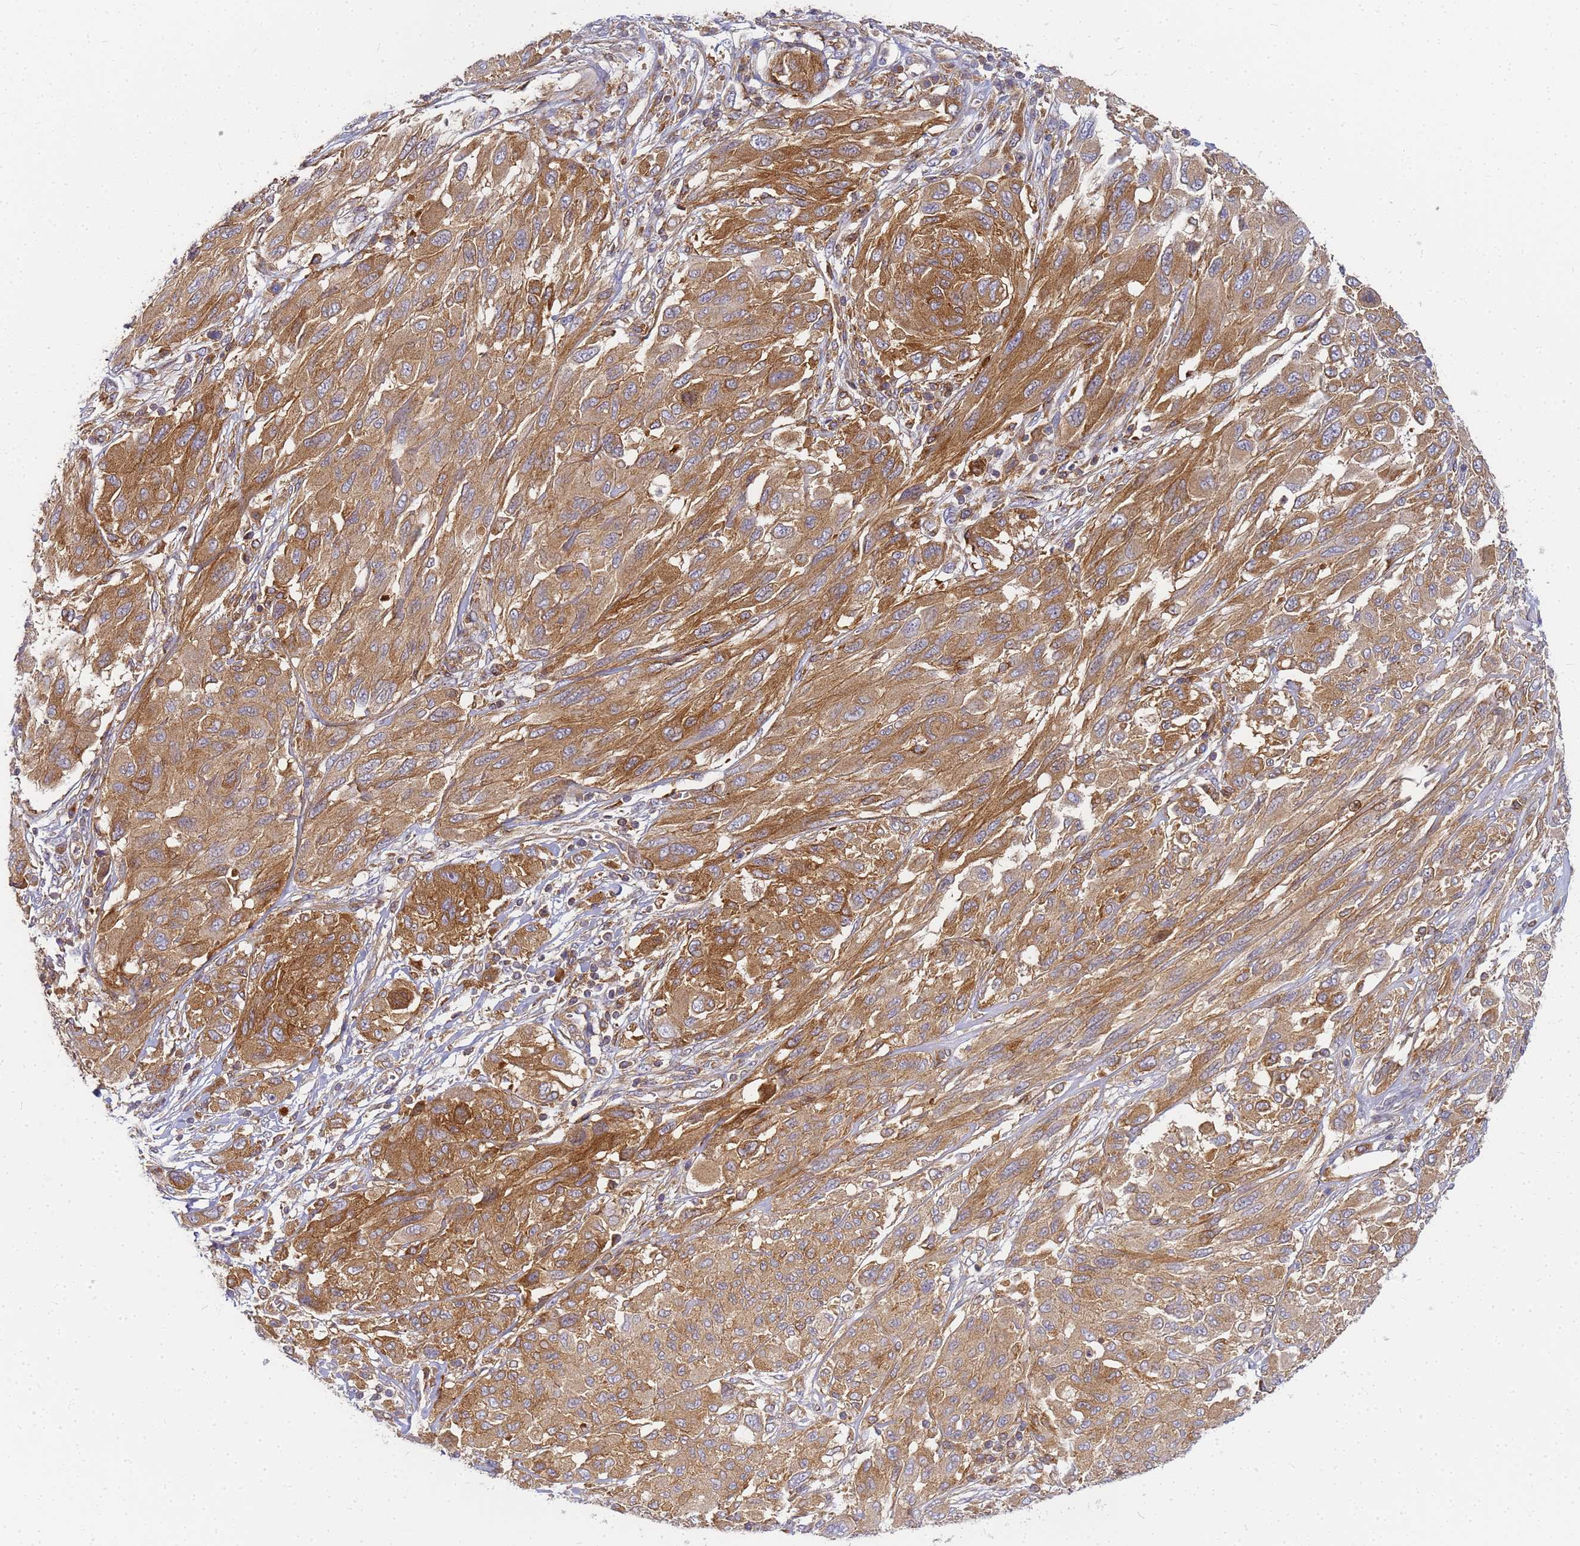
{"staining": {"intensity": "moderate", "quantity": ">75%", "location": "cytoplasmic/membranous"}, "tissue": "melanoma", "cell_type": "Tumor cells", "image_type": "cancer", "snomed": [{"axis": "morphology", "description": "Malignant melanoma, NOS"}, {"axis": "topography", "description": "Skin"}], "caption": "Protein positivity by IHC demonstrates moderate cytoplasmic/membranous expression in approximately >75% of tumor cells in melanoma.", "gene": "CHM", "patient": {"sex": "female", "age": 91}}